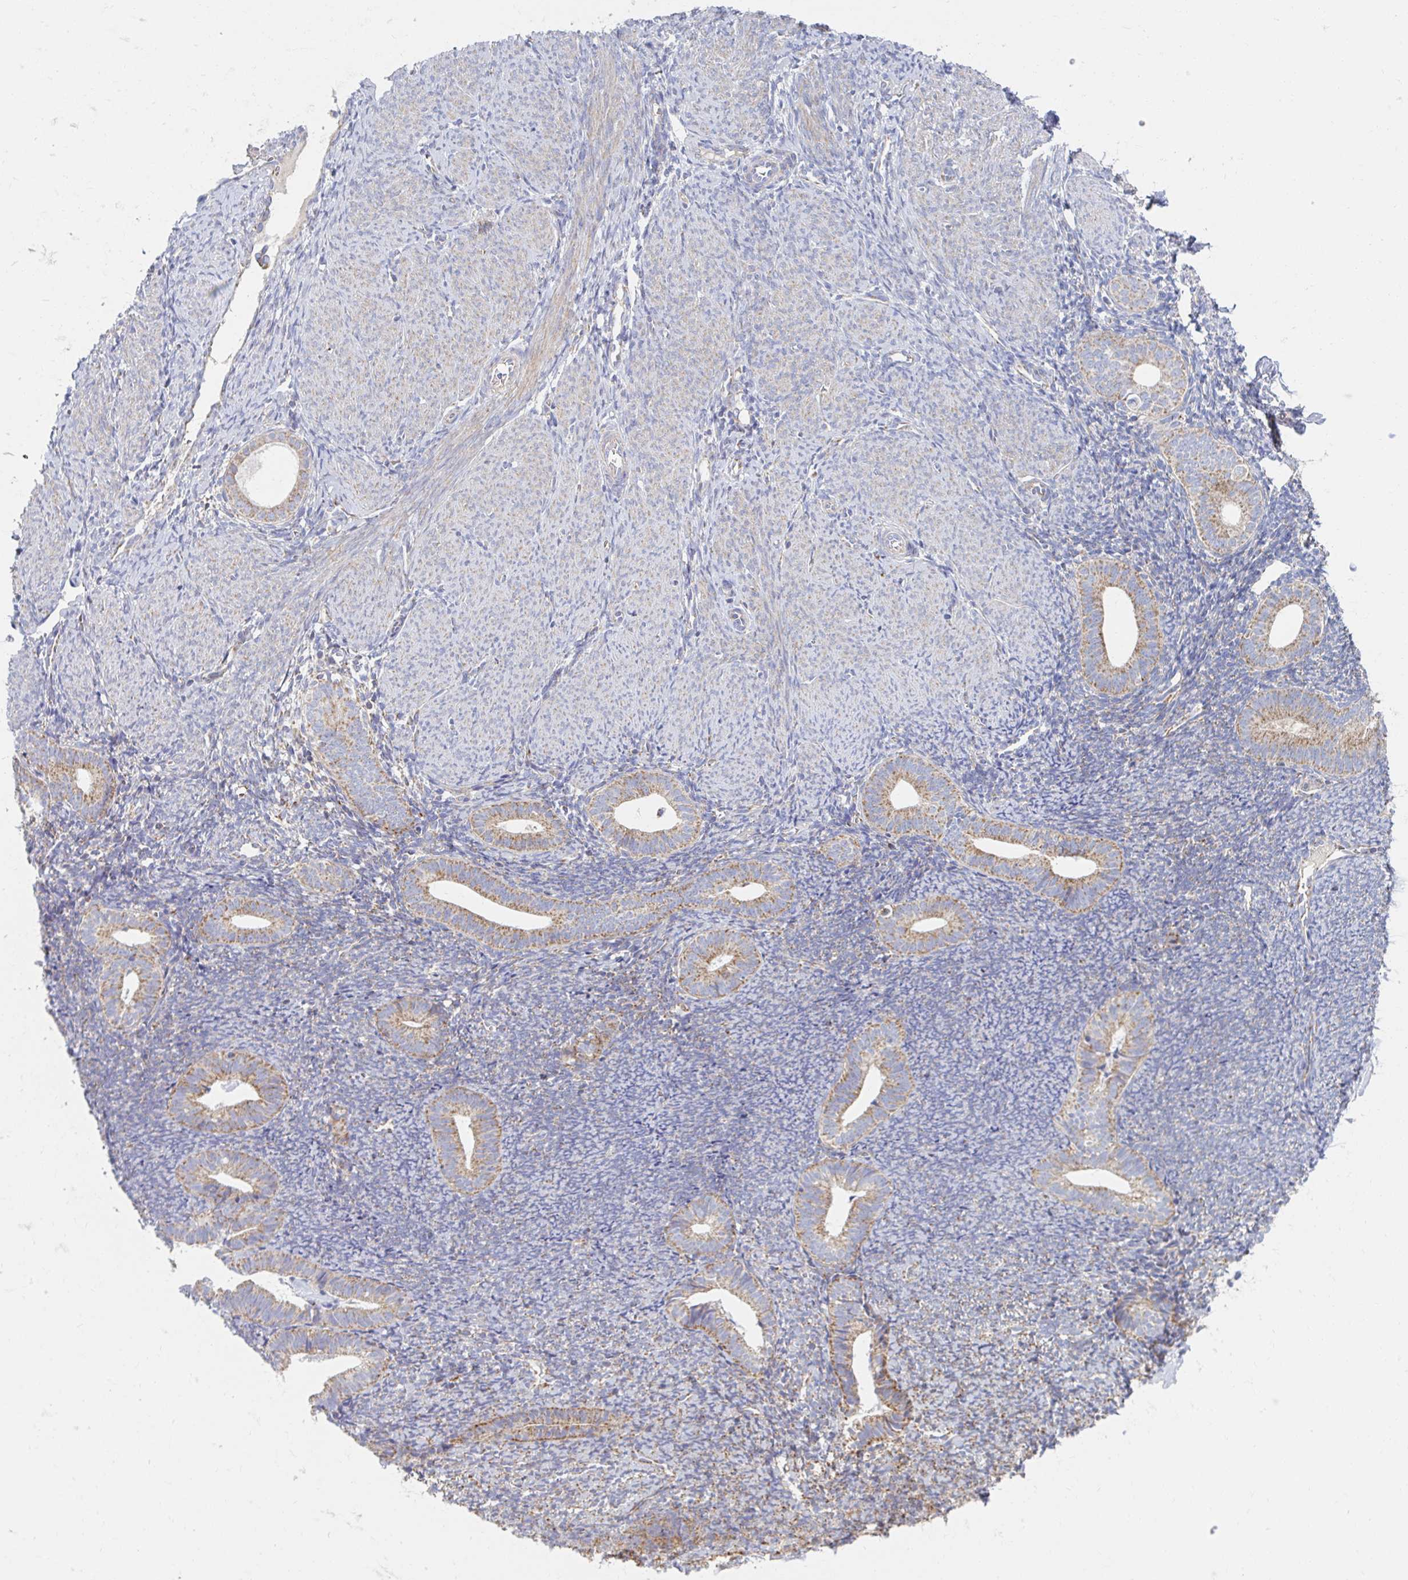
{"staining": {"intensity": "negative", "quantity": "none", "location": "none"}, "tissue": "endometrium", "cell_type": "Cells in endometrial stroma", "image_type": "normal", "snomed": [{"axis": "morphology", "description": "Normal tissue, NOS"}, {"axis": "topography", "description": "Endometrium"}], "caption": "Endometrium stained for a protein using immunohistochemistry (IHC) shows no staining cells in endometrial stroma.", "gene": "MAVS", "patient": {"sex": "female", "age": 39}}